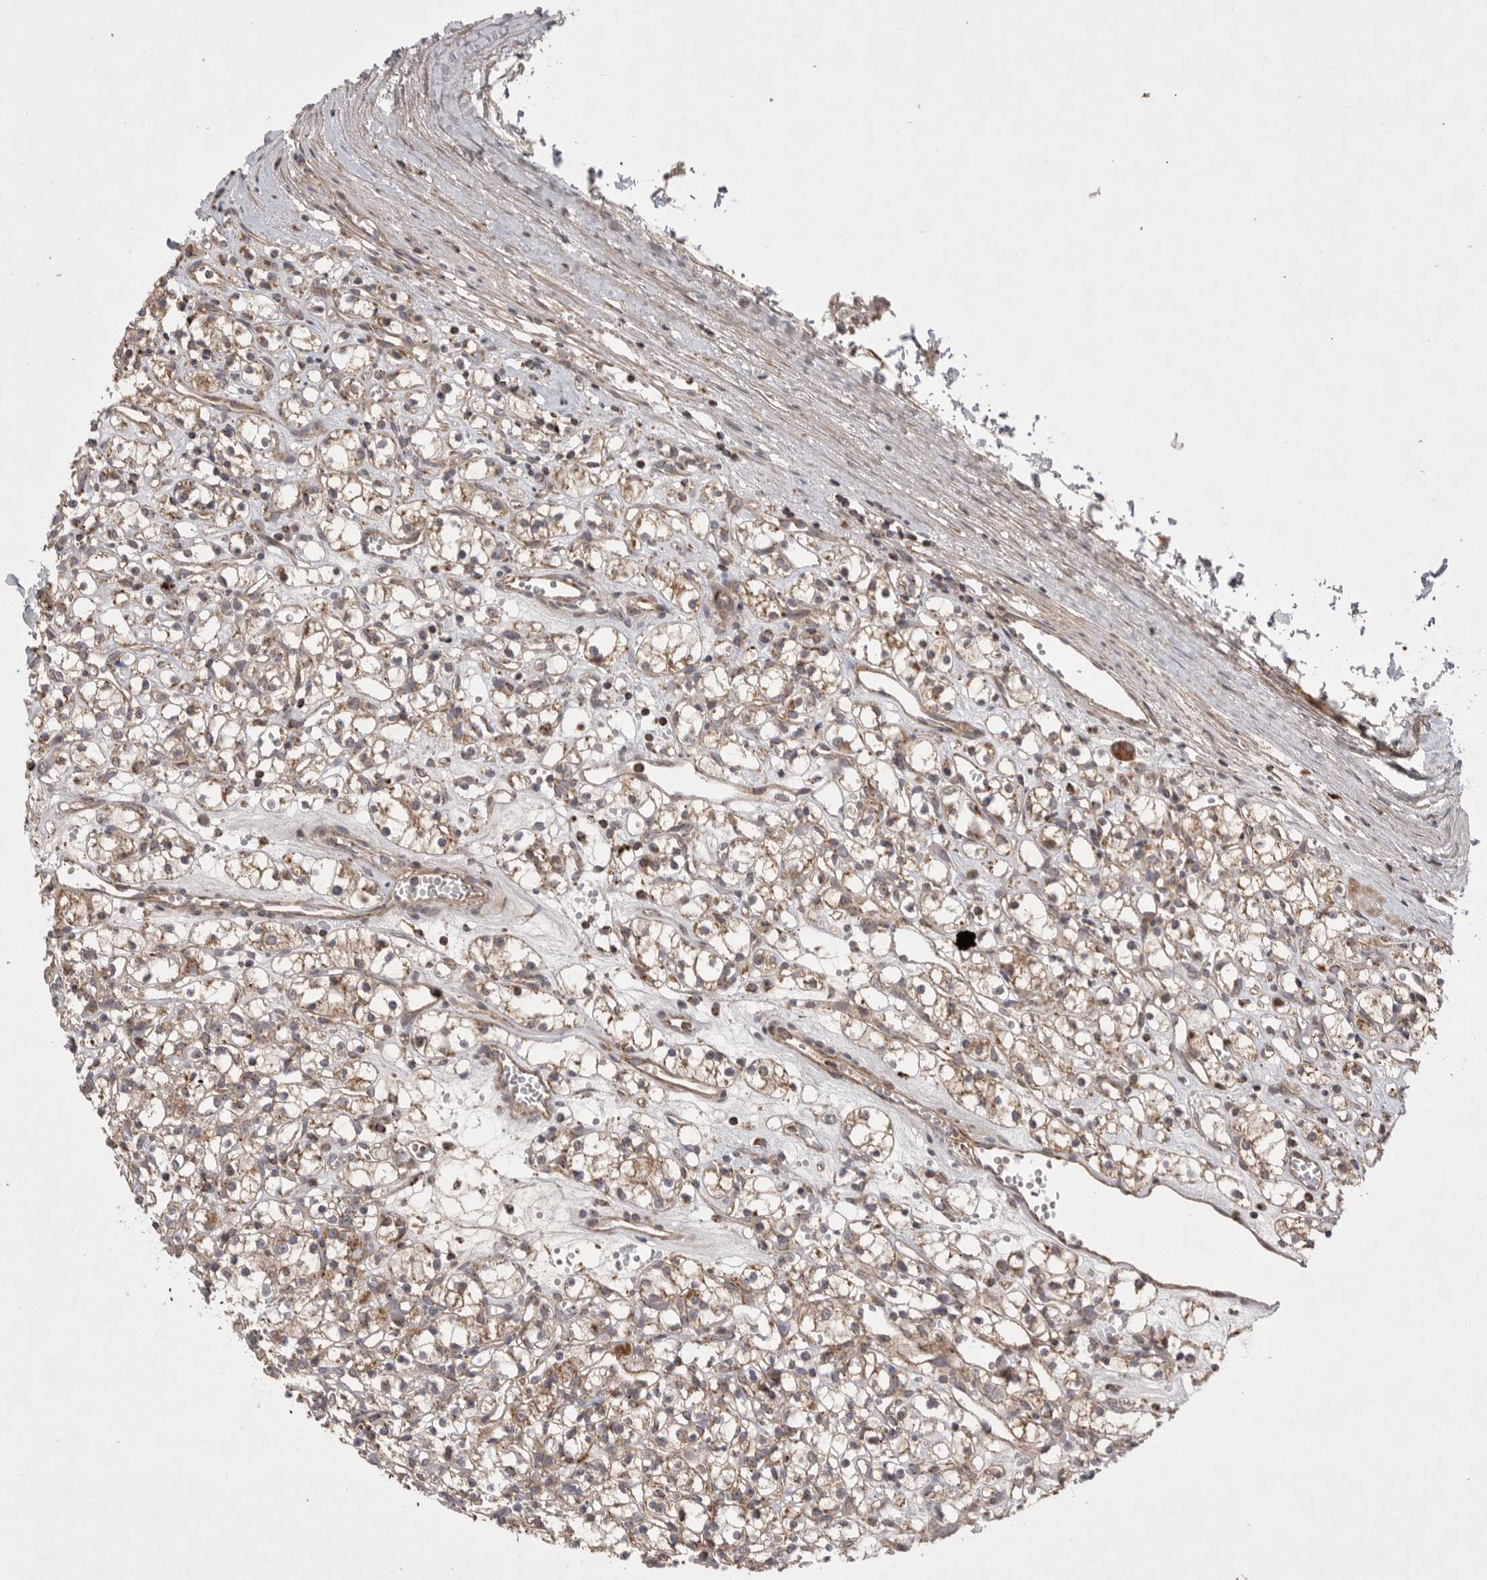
{"staining": {"intensity": "moderate", "quantity": ">75%", "location": "cytoplasmic/membranous"}, "tissue": "renal cancer", "cell_type": "Tumor cells", "image_type": "cancer", "snomed": [{"axis": "morphology", "description": "Adenocarcinoma, NOS"}, {"axis": "topography", "description": "Kidney"}], "caption": "This image reveals IHC staining of human renal cancer, with medium moderate cytoplasmic/membranous positivity in approximately >75% of tumor cells.", "gene": "KYAT3", "patient": {"sex": "female", "age": 59}}